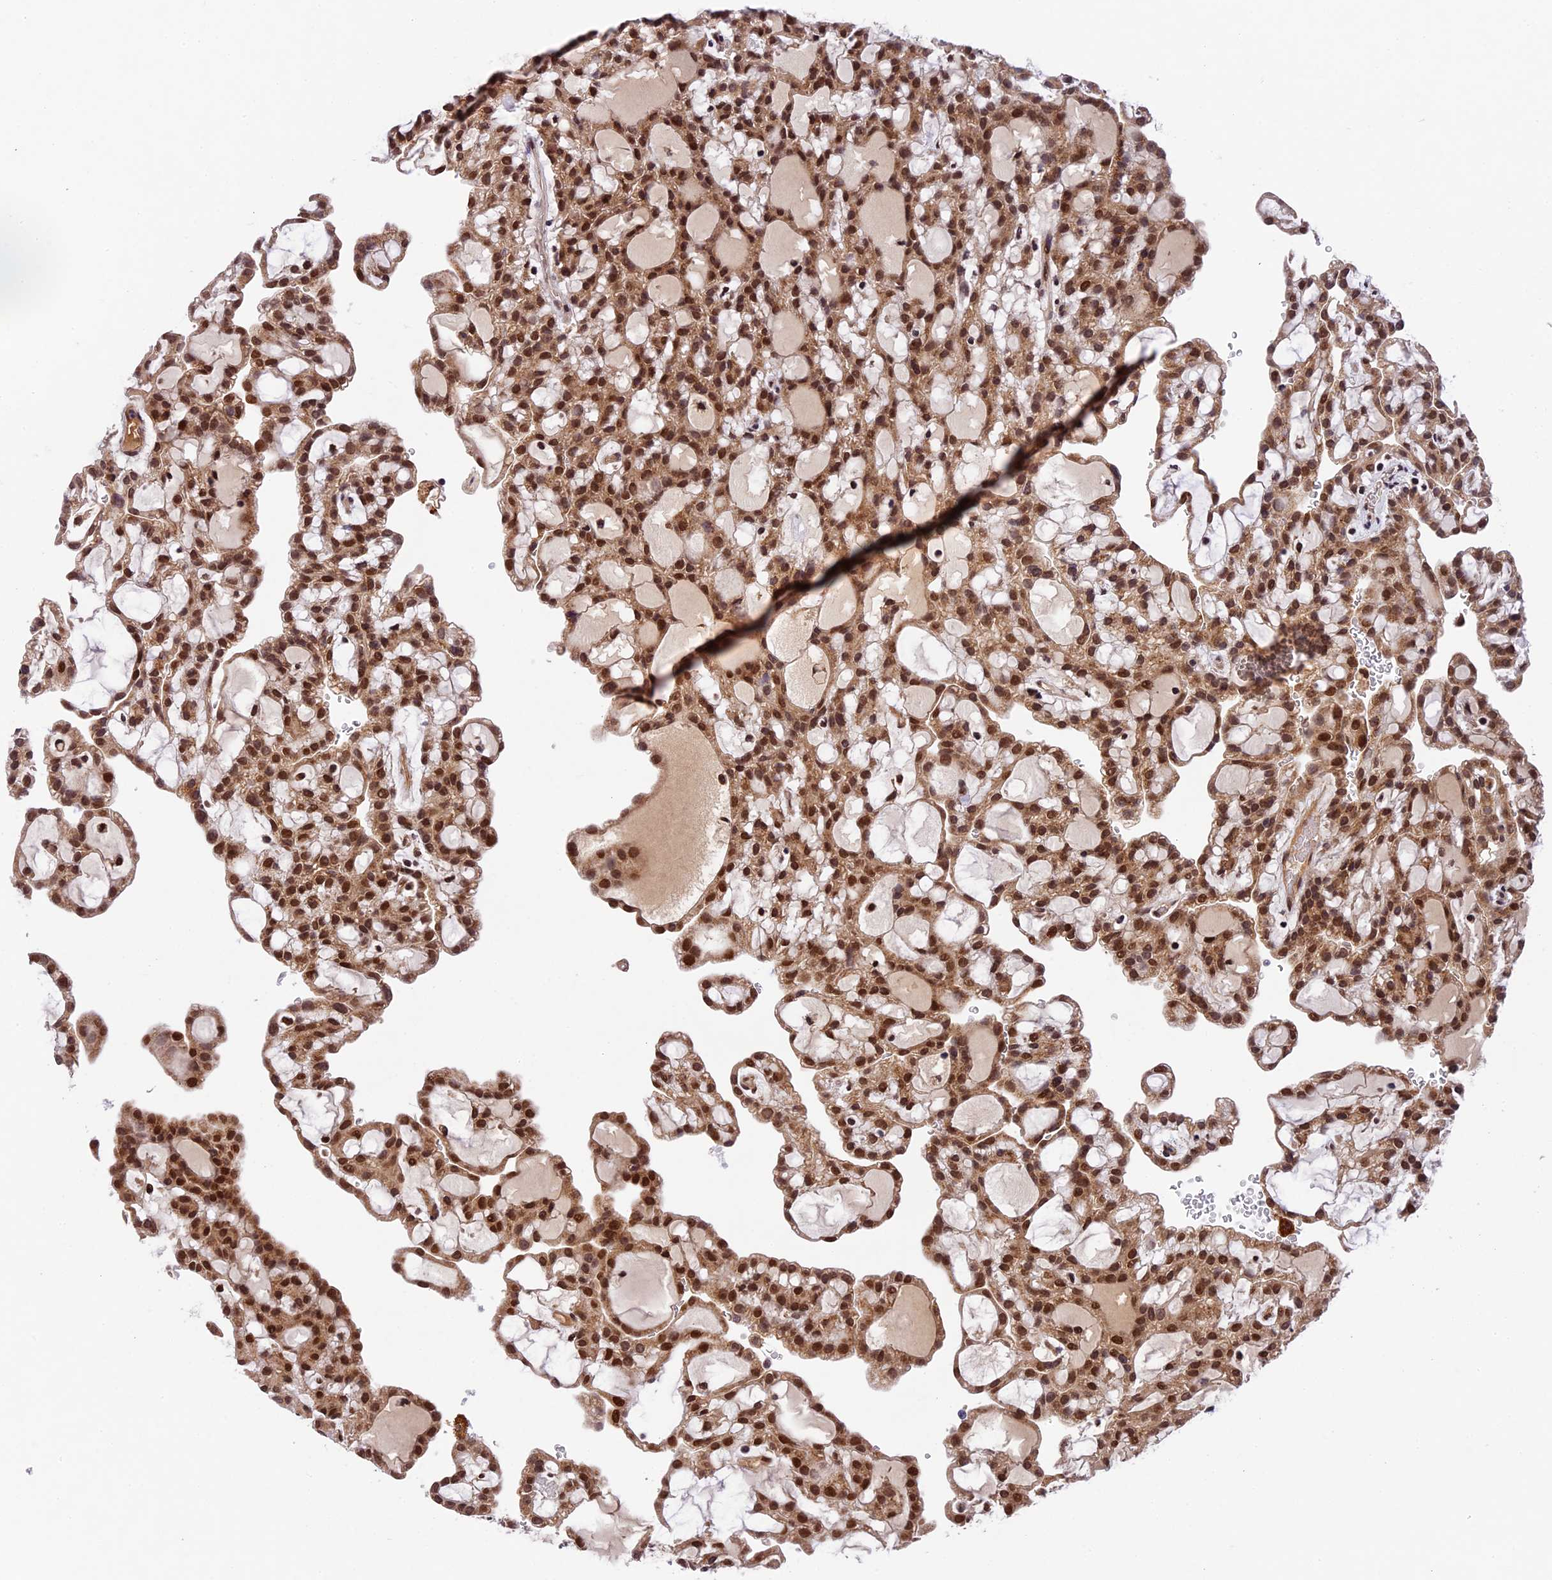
{"staining": {"intensity": "strong", "quantity": ">75%", "location": "cytoplasmic/membranous,nuclear"}, "tissue": "renal cancer", "cell_type": "Tumor cells", "image_type": "cancer", "snomed": [{"axis": "morphology", "description": "Adenocarcinoma, NOS"}, {"axis": "topography", "description": "Kidney"}], "caption": "The histopathology image displays staining of renal adenocarcinoma, revealing strong cytoplasmic/membranous and nuclear protein positivity (brown color) within tumor cells.", "gene": "CCSER1", "patient": {"sex": "male", "age": 63}}